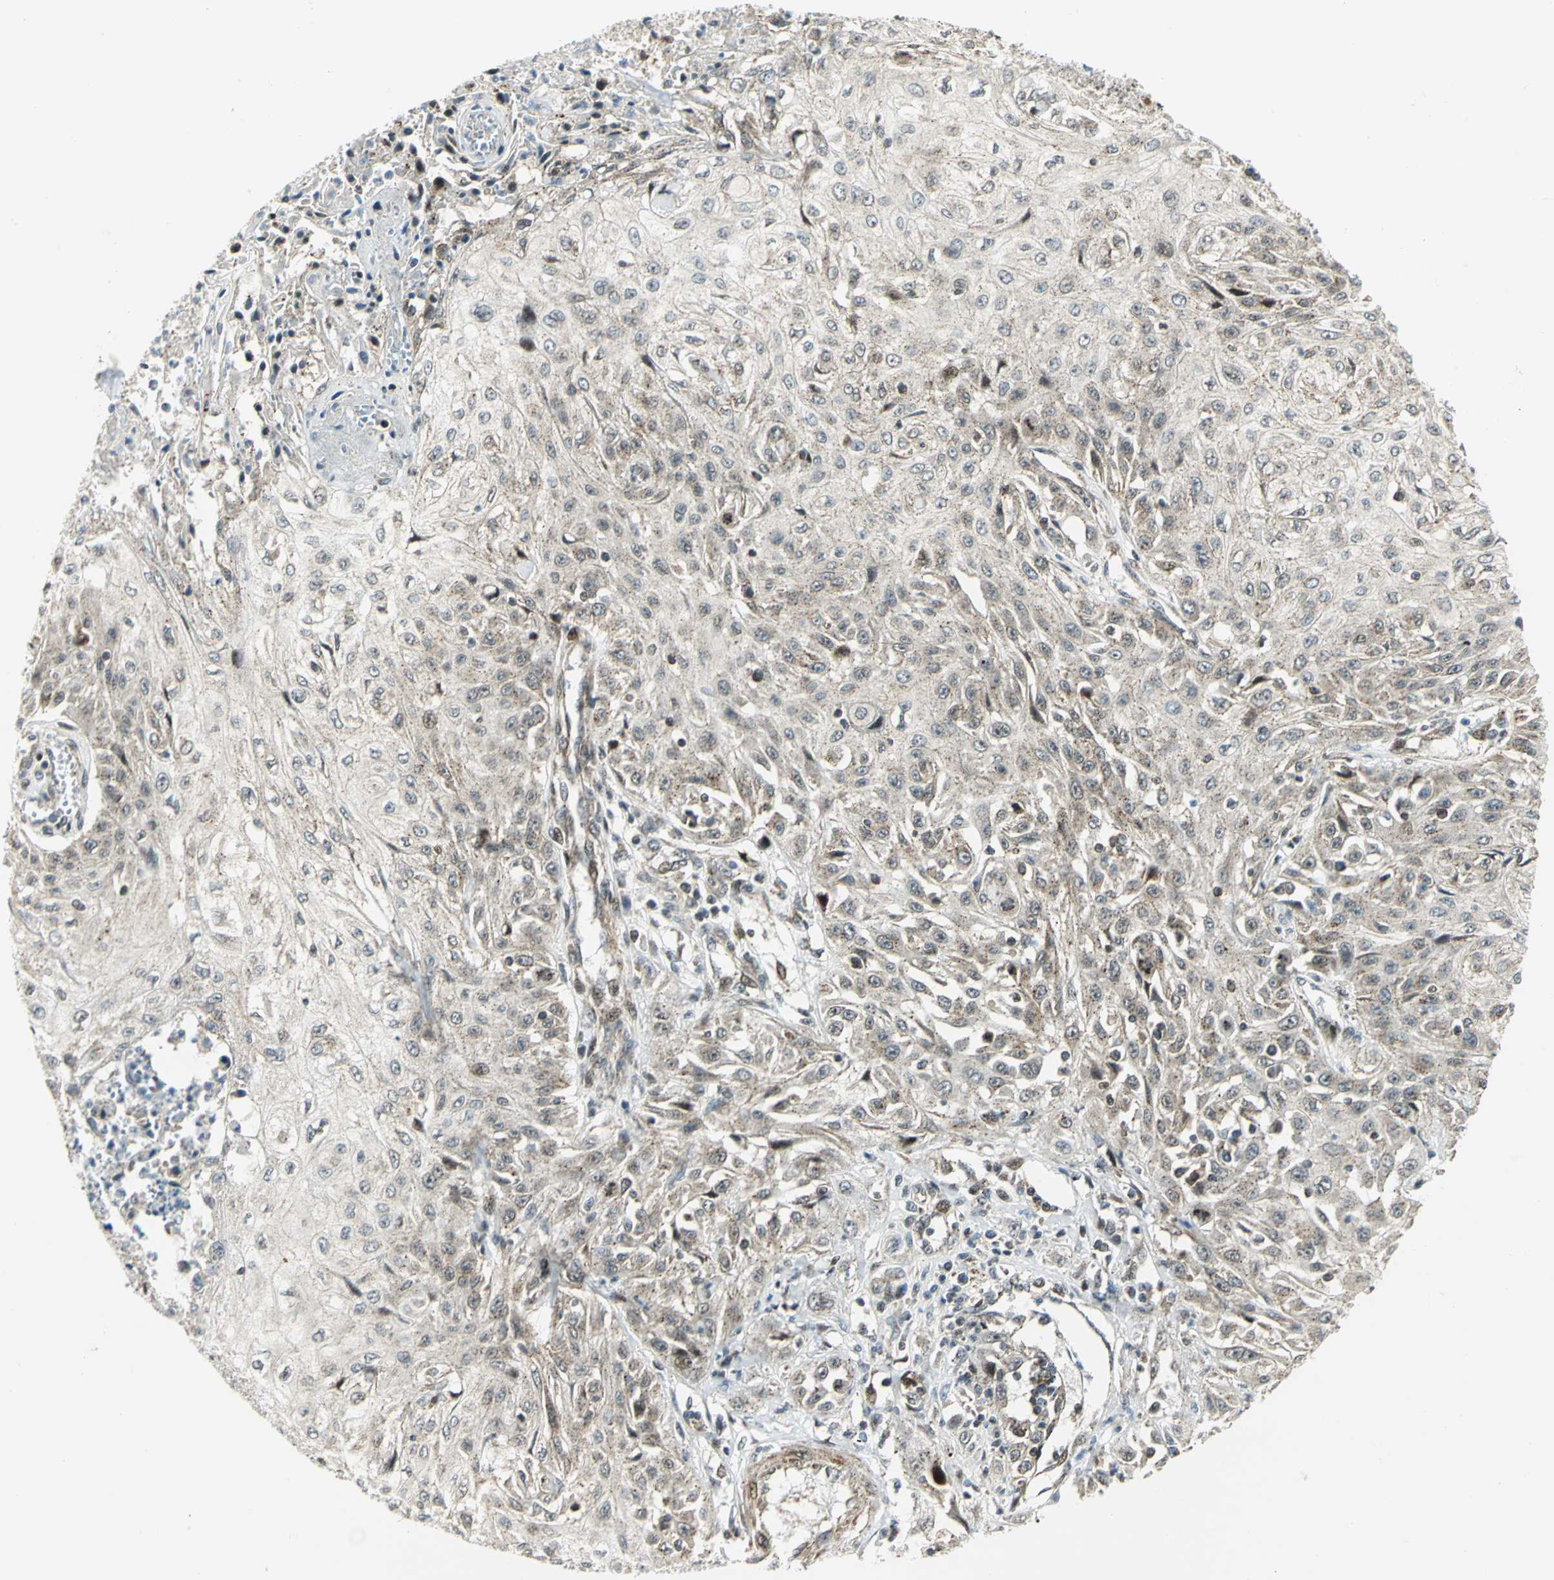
{"staining": {"intensity": "weak", "quantity": ">75%", "location": "cytoplasmic/membranous"}, "tissue": "skin cancer", "cell_type": "Tumor cells", "image_type": "cancer", "snomed": [{"axis": "morphology", "description": "Squamous cell carcinoma, NOS"}, {"axis": "topography", "description": "Skin"}], "caption": "The micrograph demonstrates a brown stain indicating the presence of a protein in the cytoplasmic/membranous of tumor cells in skin cancer (squamous cell carcinoma). (brown staining indicates protein expression, while blue staining denotes nuclei).", "gene": "ATP6V1A", "patient": {"sex": "male", "age": 75}}